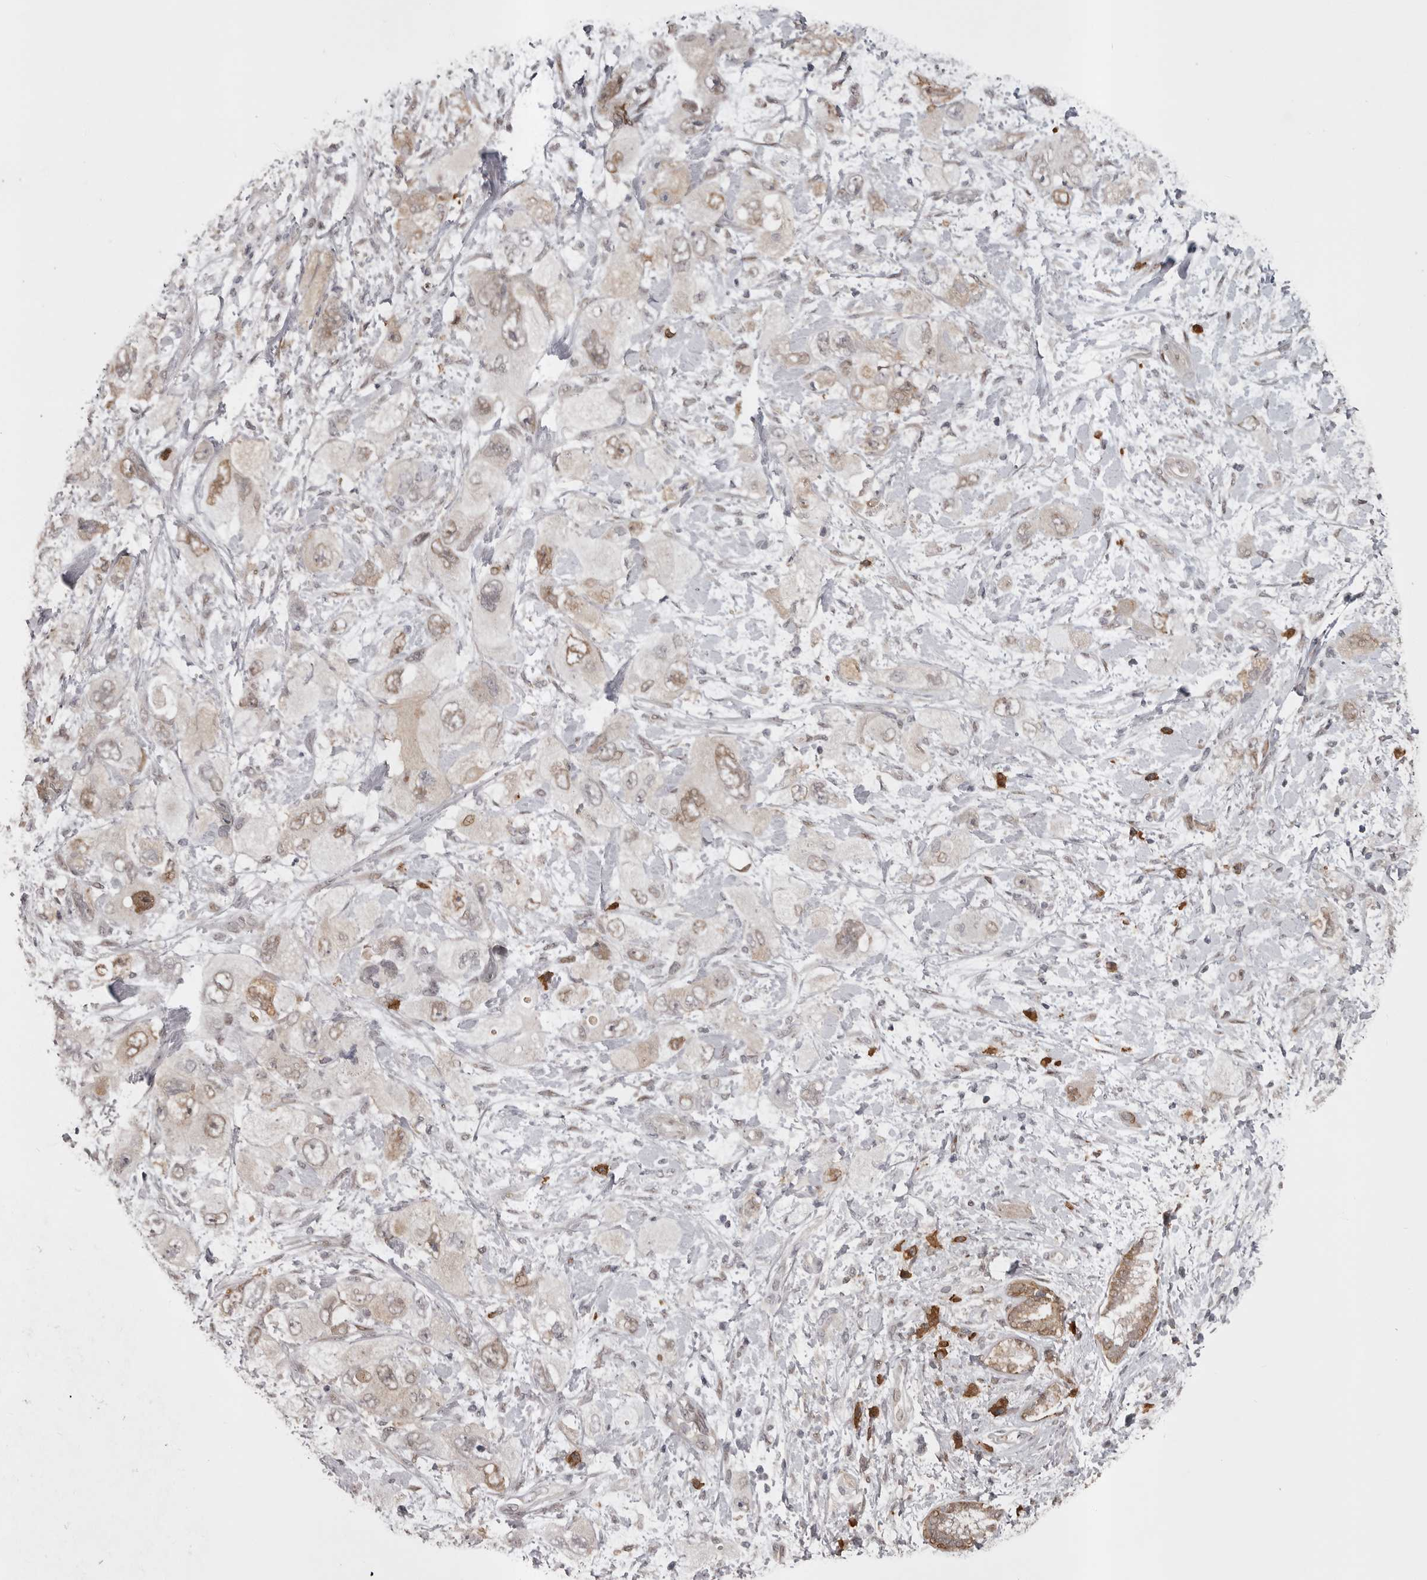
{"staining": {"intensity": "weak", "quantity": ">75%", "location": "nuclear"}, "tissue": "pancreatic cancer", "cell_type": "Tumor cells", "image_type": "cancer", "snomed": [{"axis": "morphology", "description": "Adenocarcinoma, NOS"}, {"axis": "topography", "description": "Pancreas"}], "caption": "Adenocarcinoma (pancreatic) stained with a brown dye displays weak nuclear positive staining in approximately >75% of tumor cells.", "gene": "SNX16", "patient": {"sex": "female", "age": 73}}